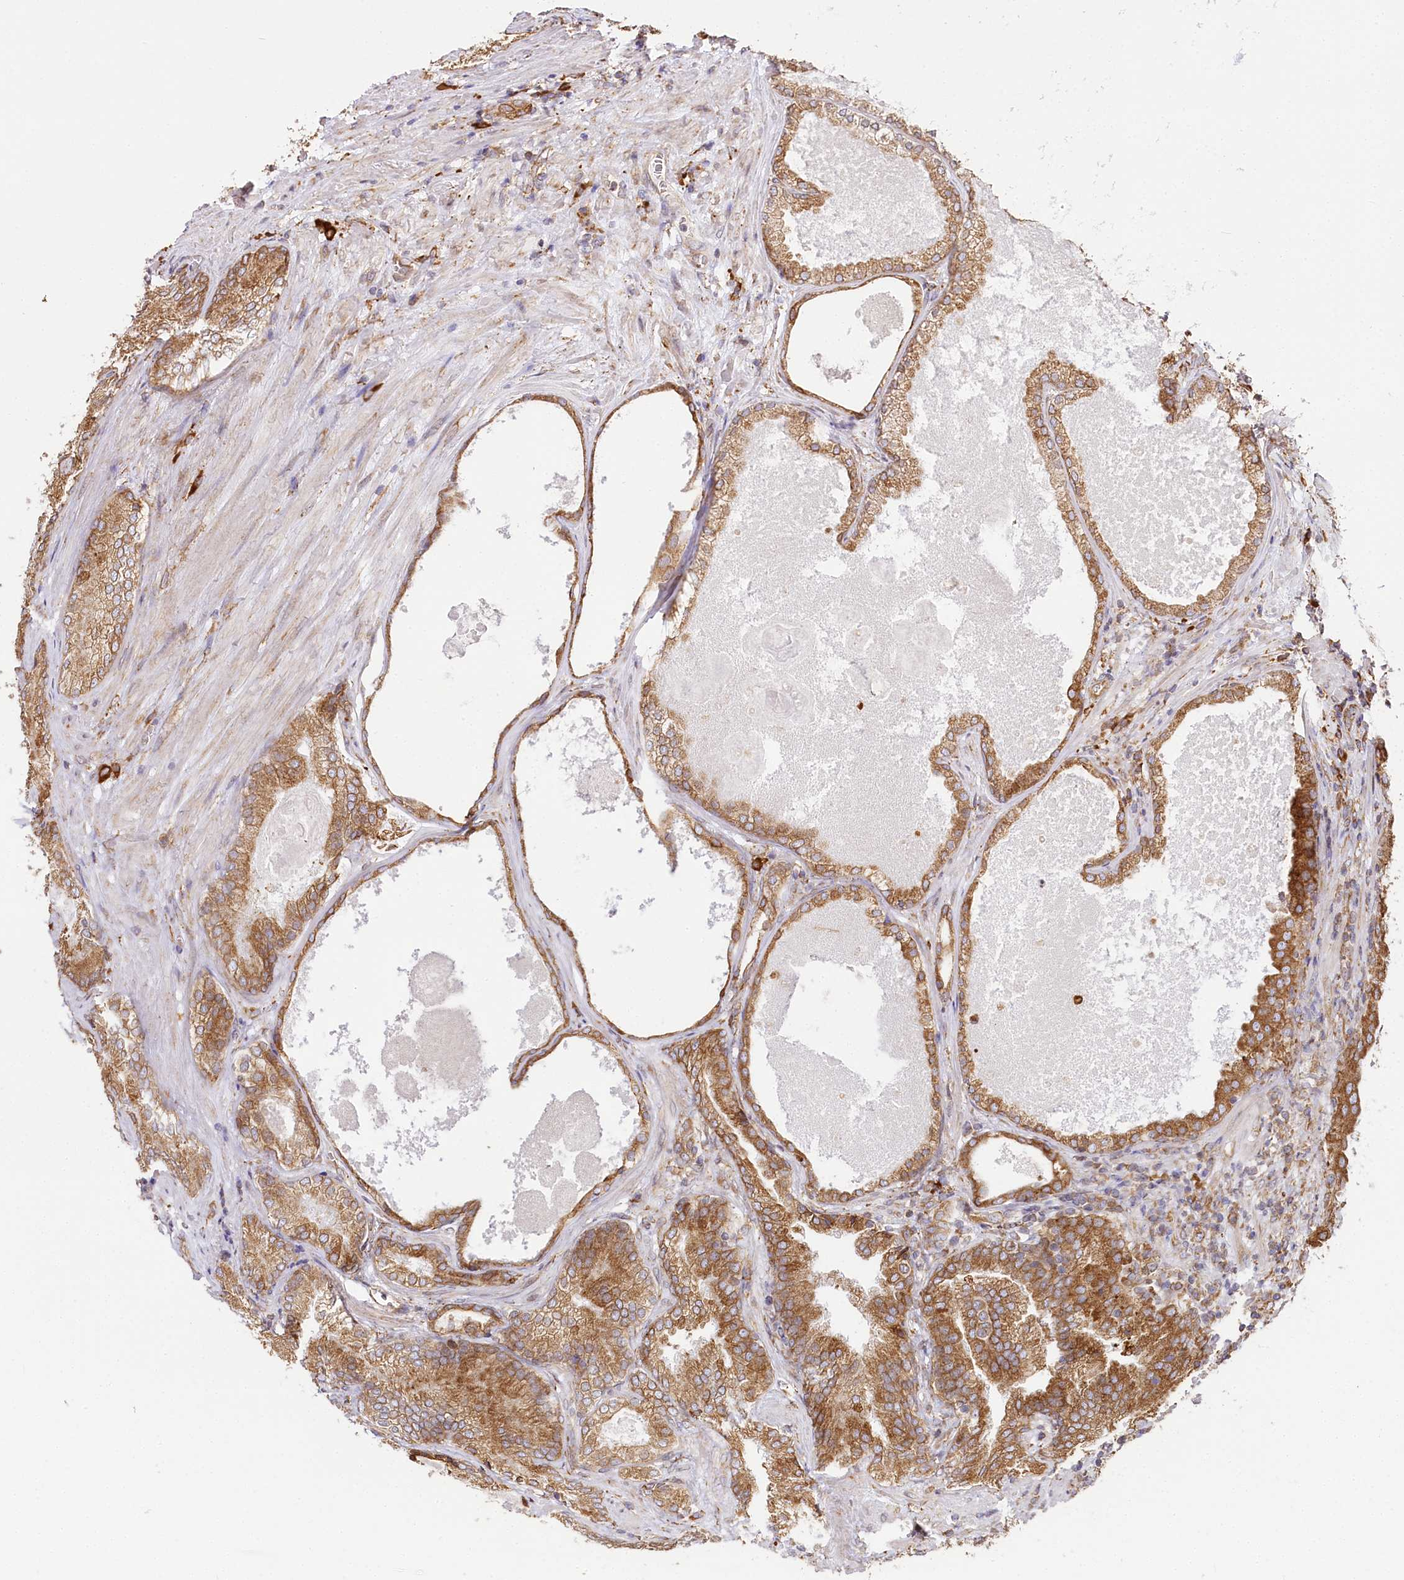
{"staining": {"intensity": "strong", "quantity": ">75%", "location": "cytoplasmic/membranous"}, "tissue": "prostate cancer", "cell_type": "Tumor cells", "image_type": "cancer", "snomed": [{"axis": "morphology", "description": "Adenocarcinoma, High grade"}, {"axis": "topography", "description": "Prostate"}], "caption": "This micrograph reveals immunohistochemistry (IHC) staining of human prostate cancer (high-grade adenocarcinoma), with high strong cytoplasmic/membranous expression in about >75% of tumor cells.", "gene": "CNPY2", "patient": {"sex": "male", "age": 66}}